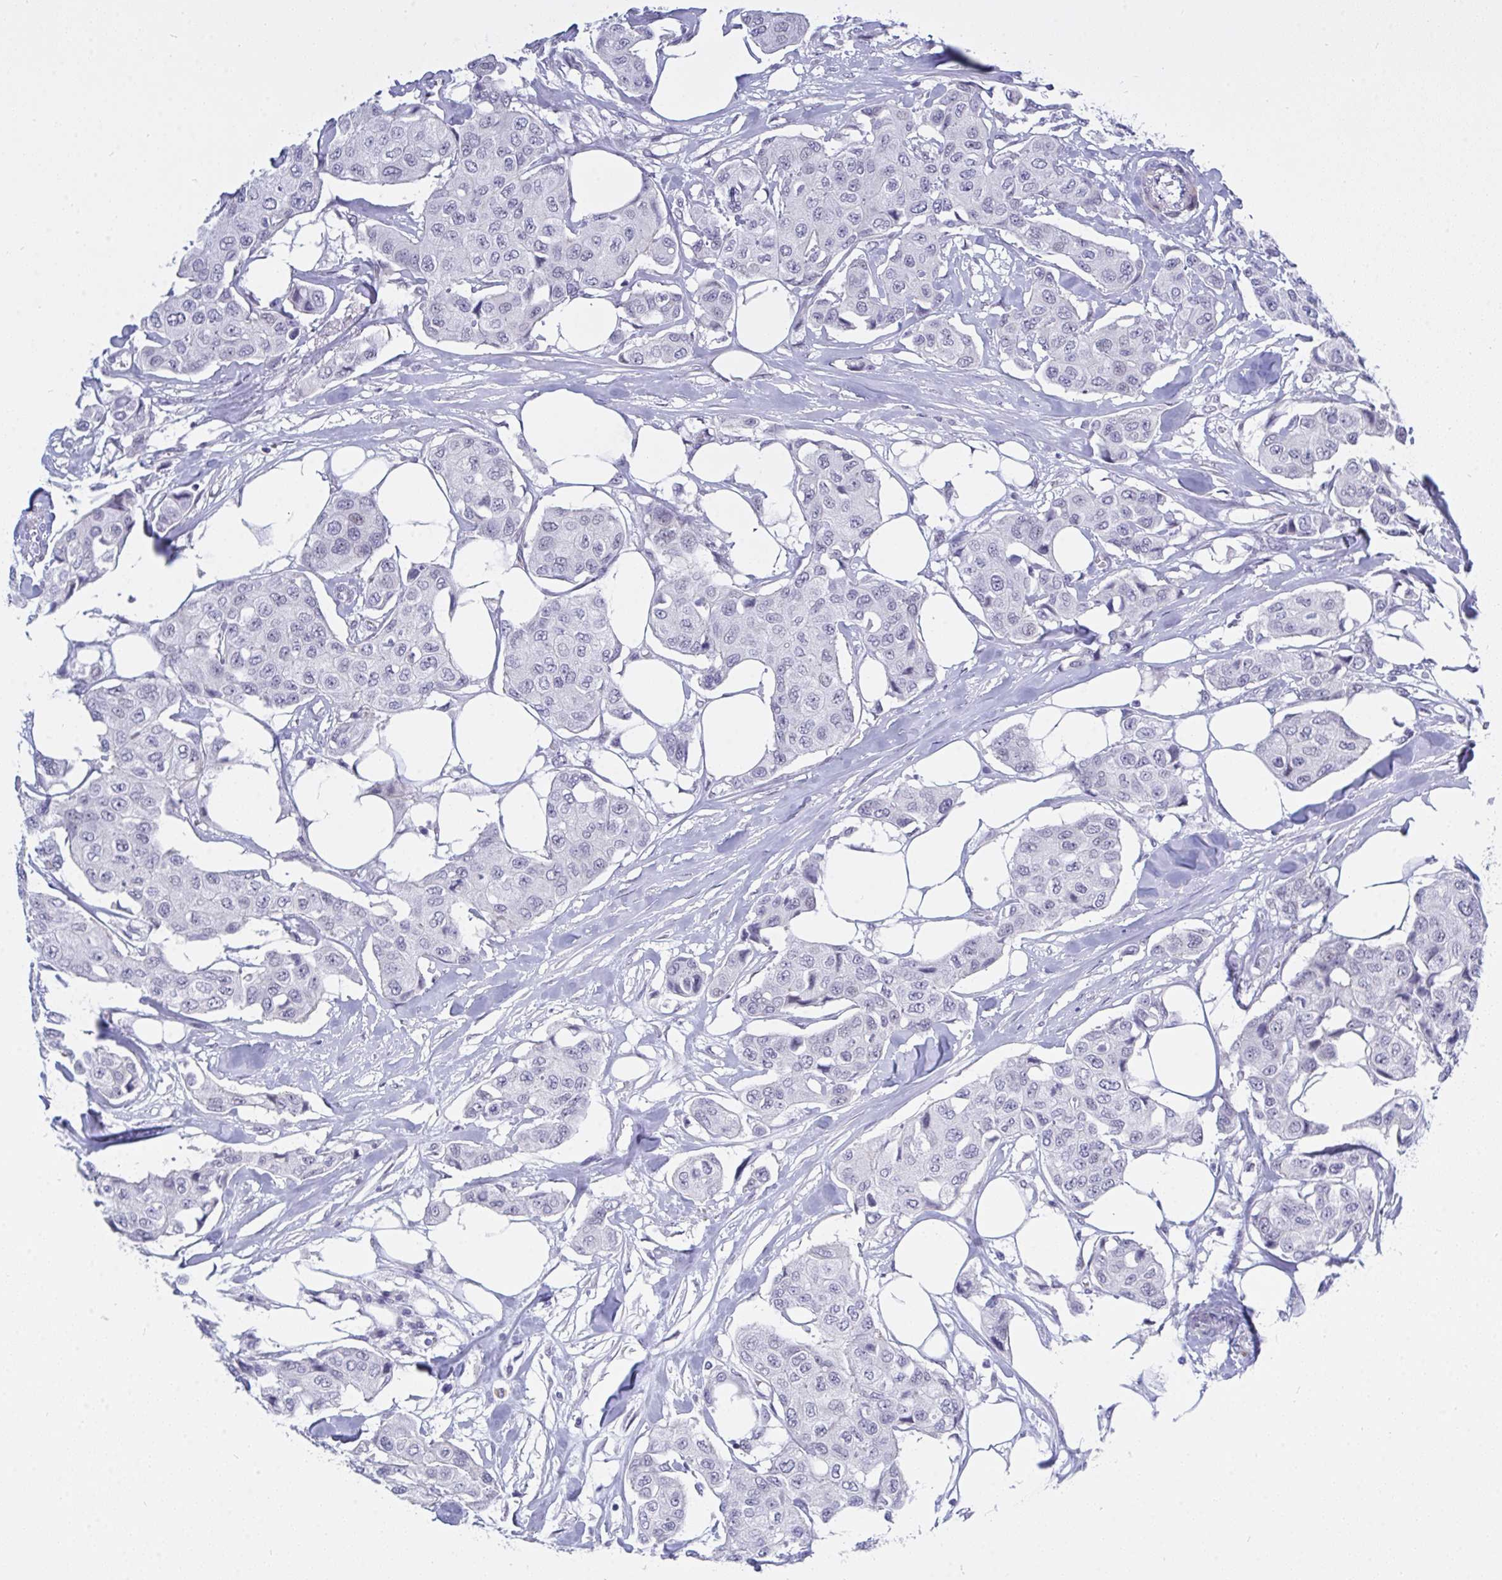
{"staining": {"intensity": "negative", "quantity": "none", "location": "none"}, "tissue": "breast cancer", "cell_type": "Tumor cells", "image_type": "cancer", "snomed": [{"axis": "morphology", "description": "Duct carcinoma"}, {"axis": "topography", "description": "Breast"}, {"axis": "topography", "description": "Lymph node"}], "caption": "Breast cancer was stained to show a protein in brown. There is no significant expression in tumor cells. (DAB (3,3'-diaminobenzidine) immunohistochemistry (IHC) visualized using brightfield microscopy, high magnification).", "gene": "FBXL22", "patient": {"sex": "female", "age": 80}}